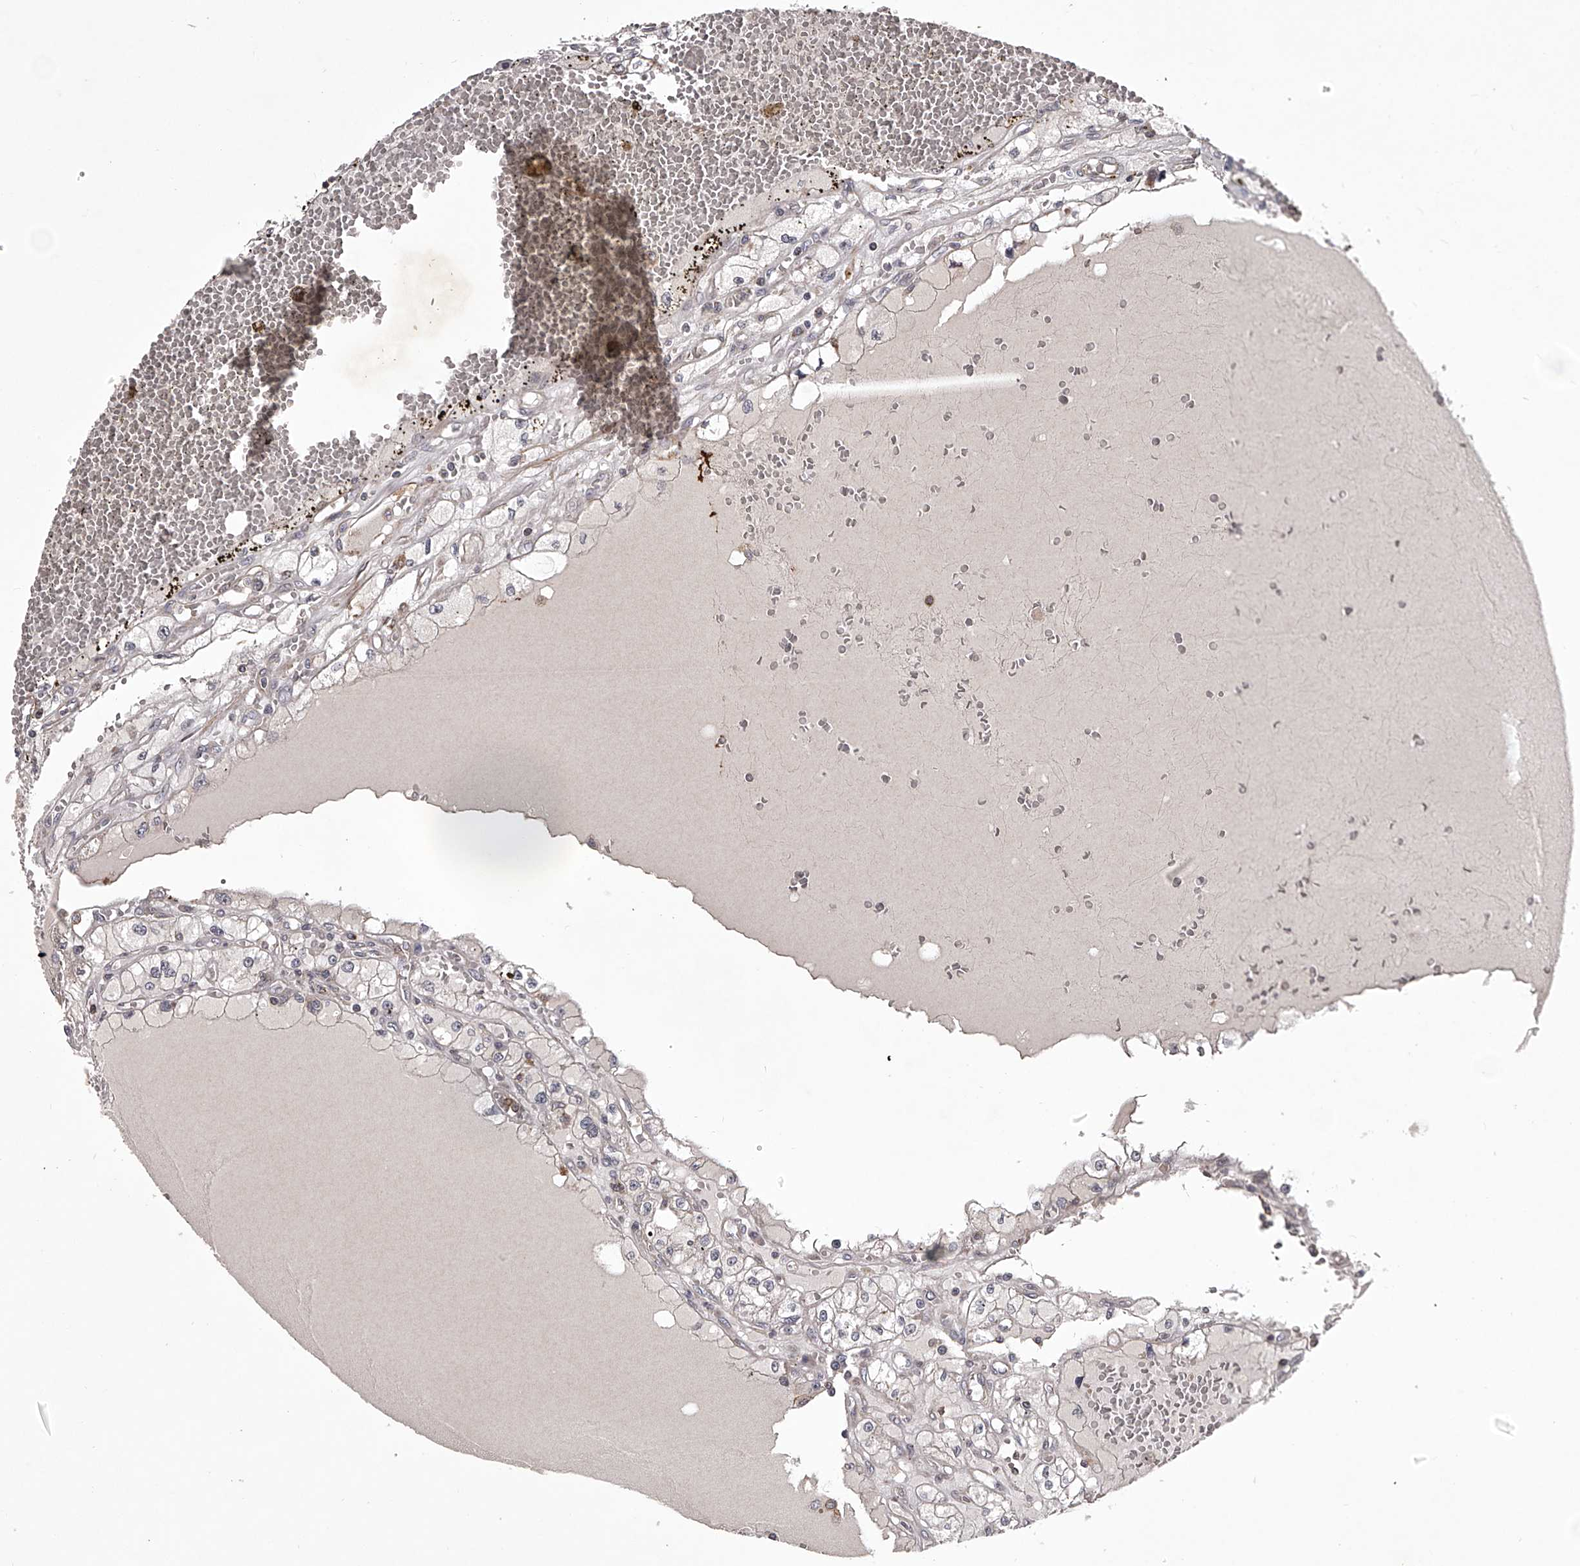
{"staining": {"intensity": "negative", "quantity": "none", "location": "none"}, "tissue": "renal cancer", "cell_type": "Tumor cells", "image_type": "cancer", "snomed": [{"axis": "morphology", "description": "Adenocarcinoma, NOS"}, {"axis": "topography", "description": "Kidney"}], "caption": "Protein analysis of renal cancer (adenocarcinoma) displays no significant staining in tumor cells.", "gene": "RRP36", "patient": {"sex": "male", "age": 56}}